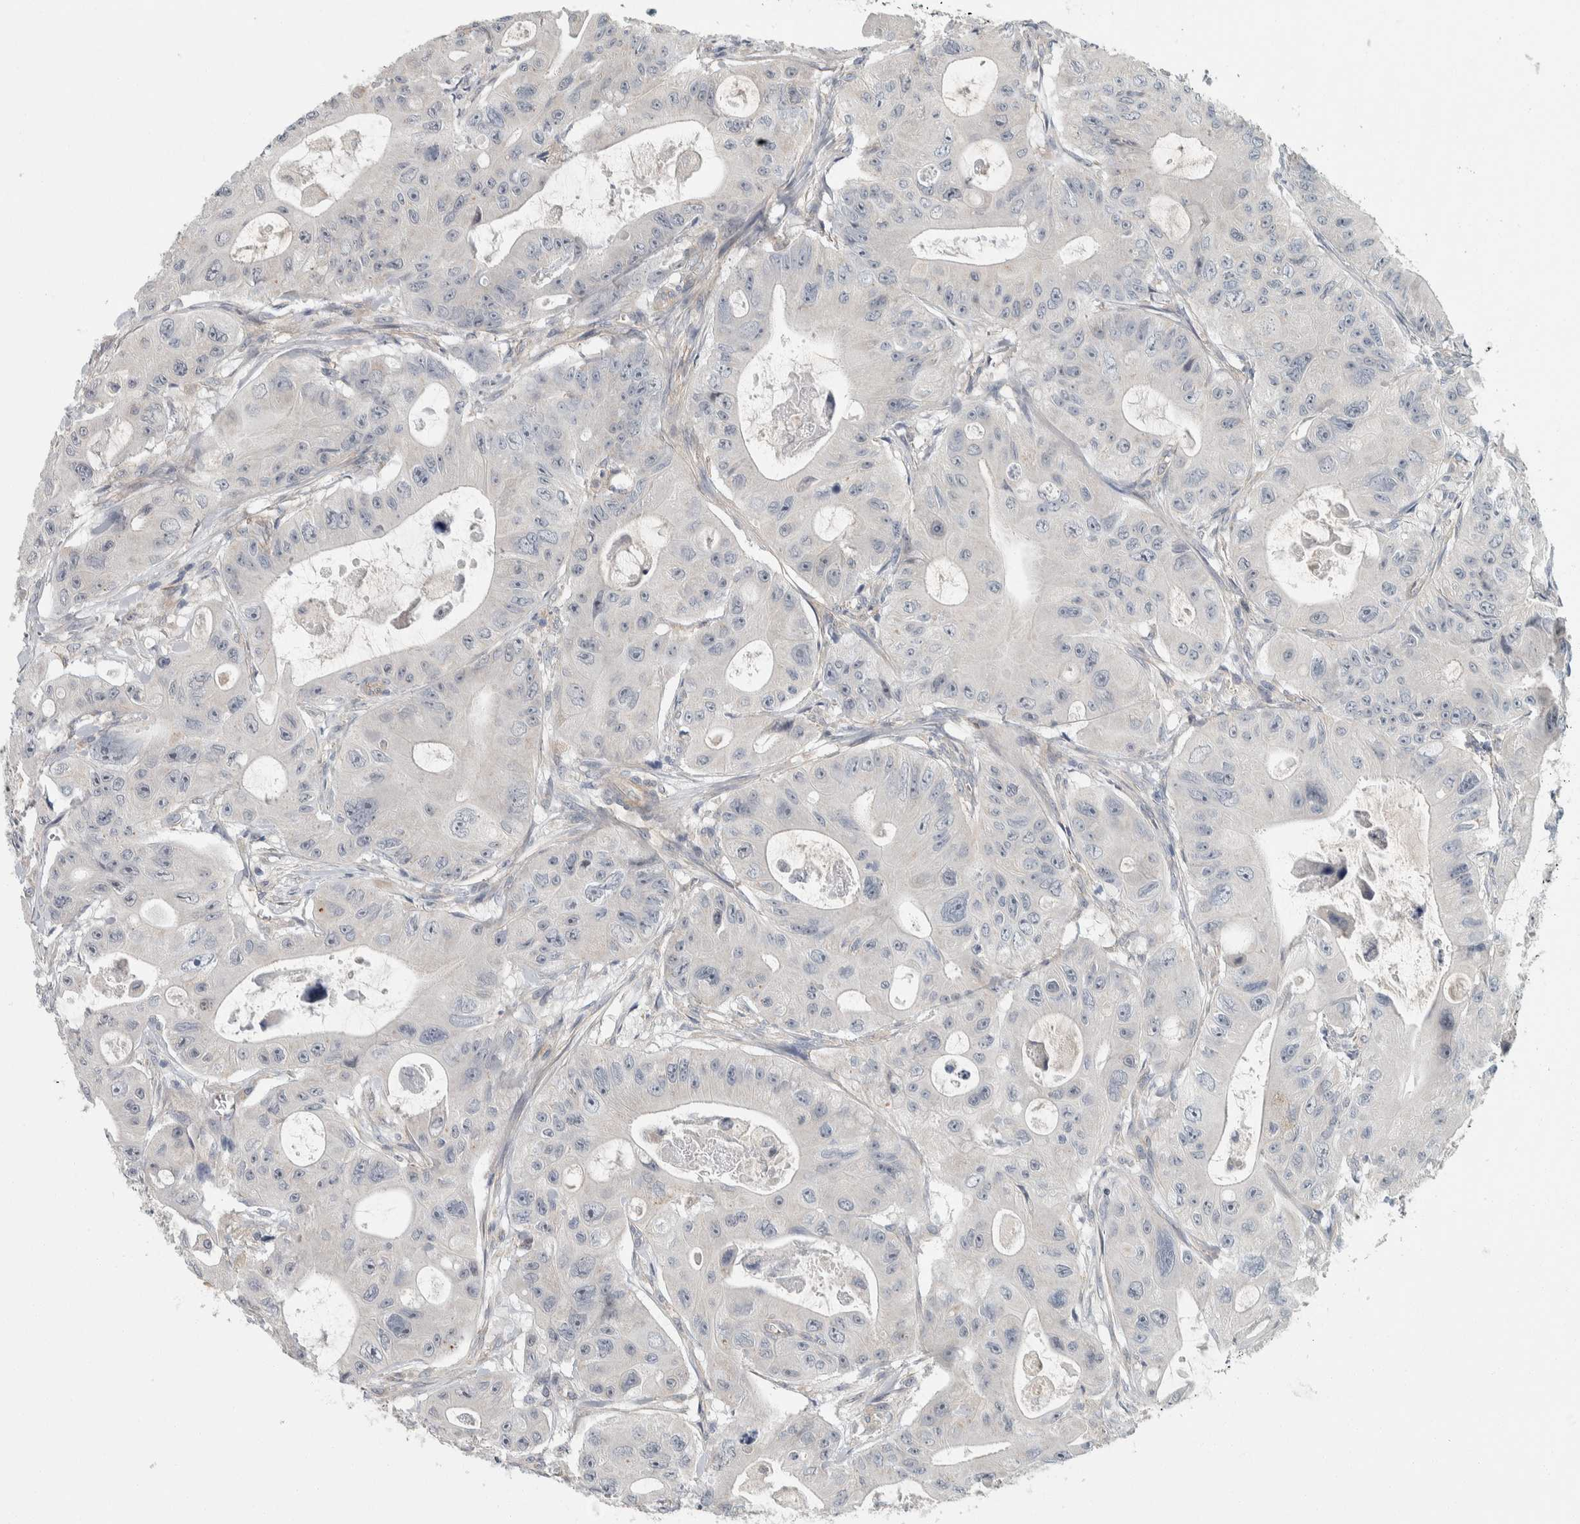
{"staining": {"intensity": "negative", "quantity": "none", "location": "none"}, "tissue": "colorectal cancer", "cell_type": "Tumor cells", "image_type": "cancer", "snomed": [{"axis": "morphology", "description": "Adenocarcinoma, NOS"}, {"axis": "topography", "description": "Colon"}], "caption": "Adenocarcinoma (colorectal) stained for a protein using IHC displays no staining tumor cells.", "gene": "KCNJ3", "patient": {"sex": "female", "age": 46}}